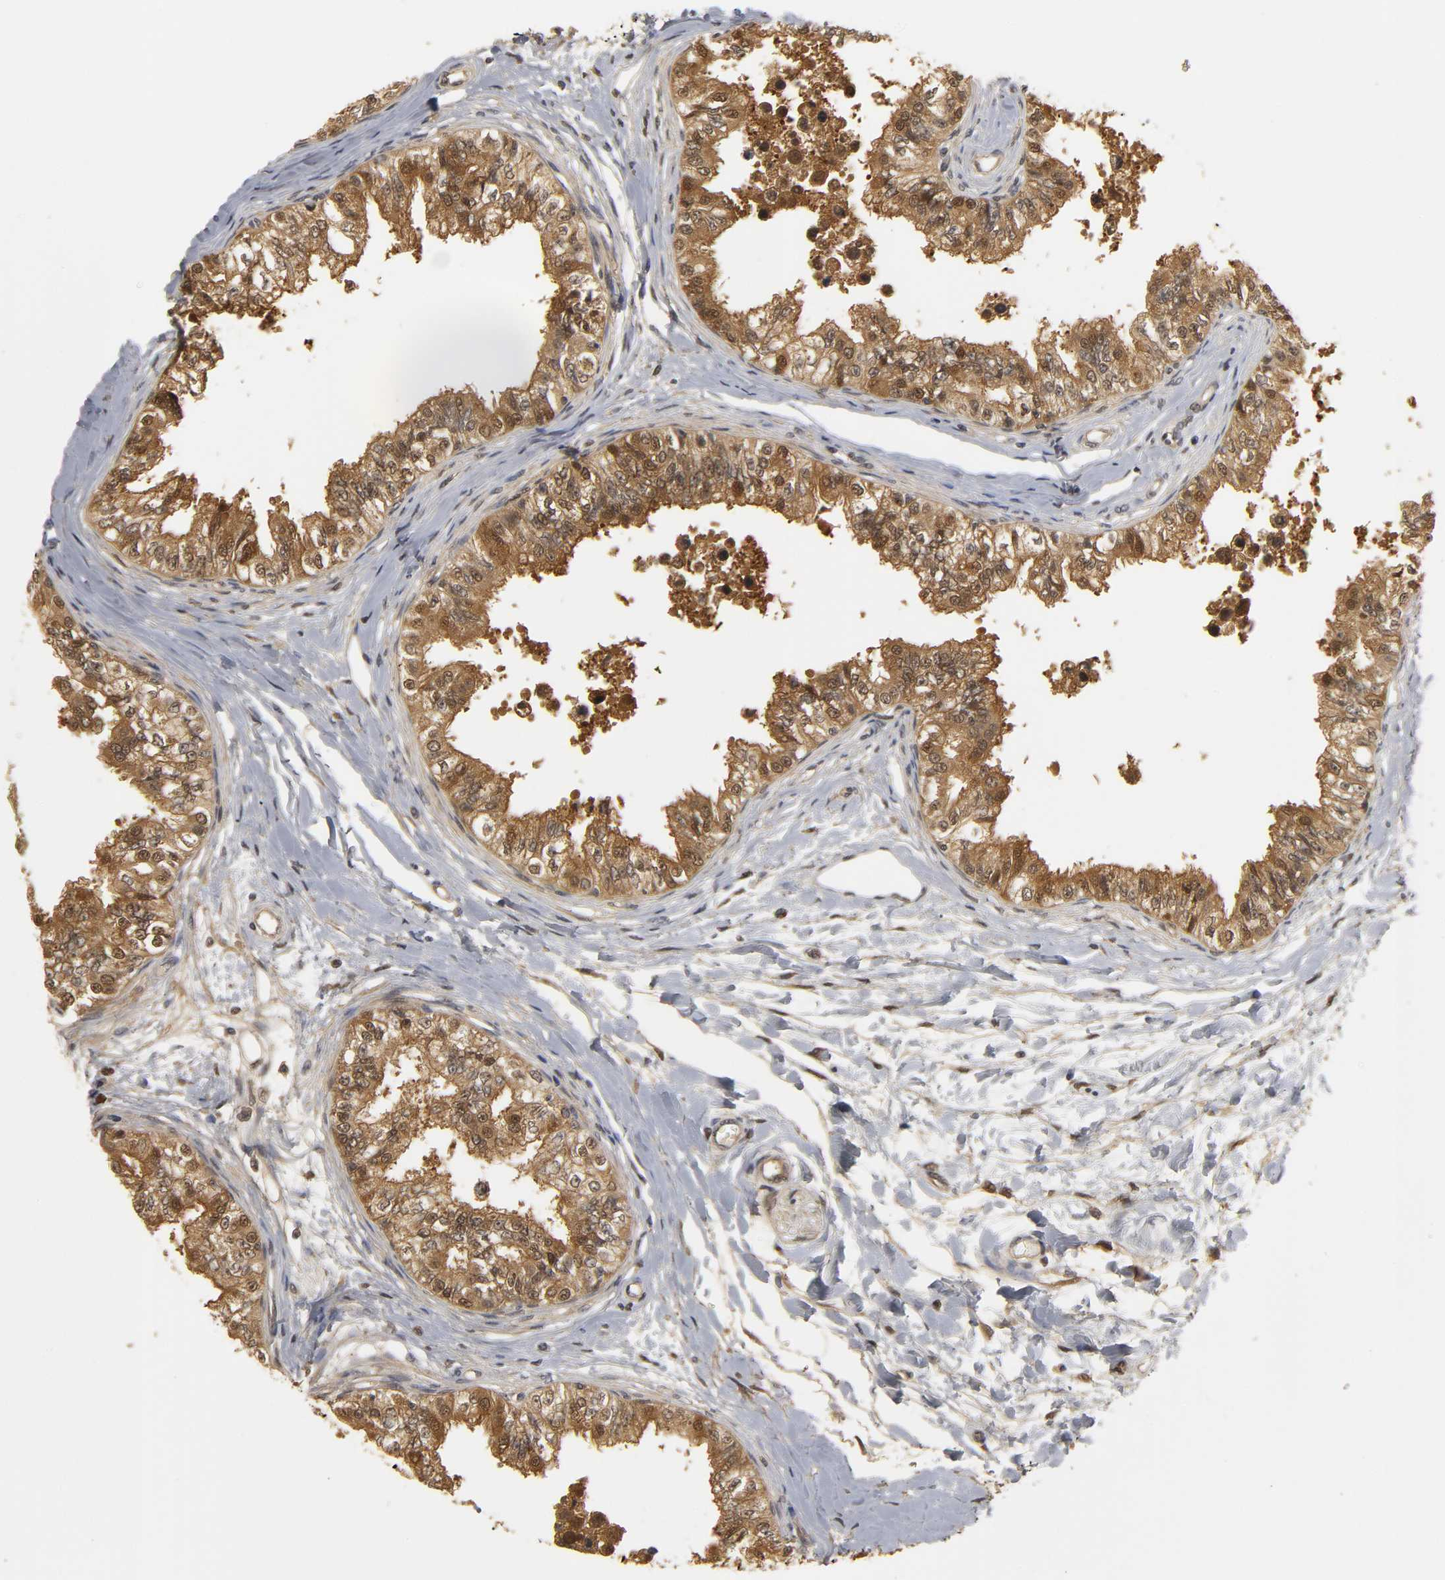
{"staining": {"intensity": "strong", "quantity": ">75%", "location": "cytoplasmic/membranous,nuclear"}, "tissue": "epididymis", "cell_type": "Glandular cells", "image_type": "normal", "snomed": [{"axis": "morphology", "description": "Normal tissue, NOS"}, {"axis": "morphology", "description": "Adenocarcinoma, metastatic, NOS"}, {"axis": "topography", "description": "Testis"}, {"axis": "topography", "description": "Epididymis"}], "caption": "A high-resolution image shows IHC staining of unremarkable epididymis, which demonstrates strong cytoplasmic/membranous,nuclear expression in about >75% of glandular cells.", "gene": "PARK7", "patient": {"sex": "male", "age": 26}}